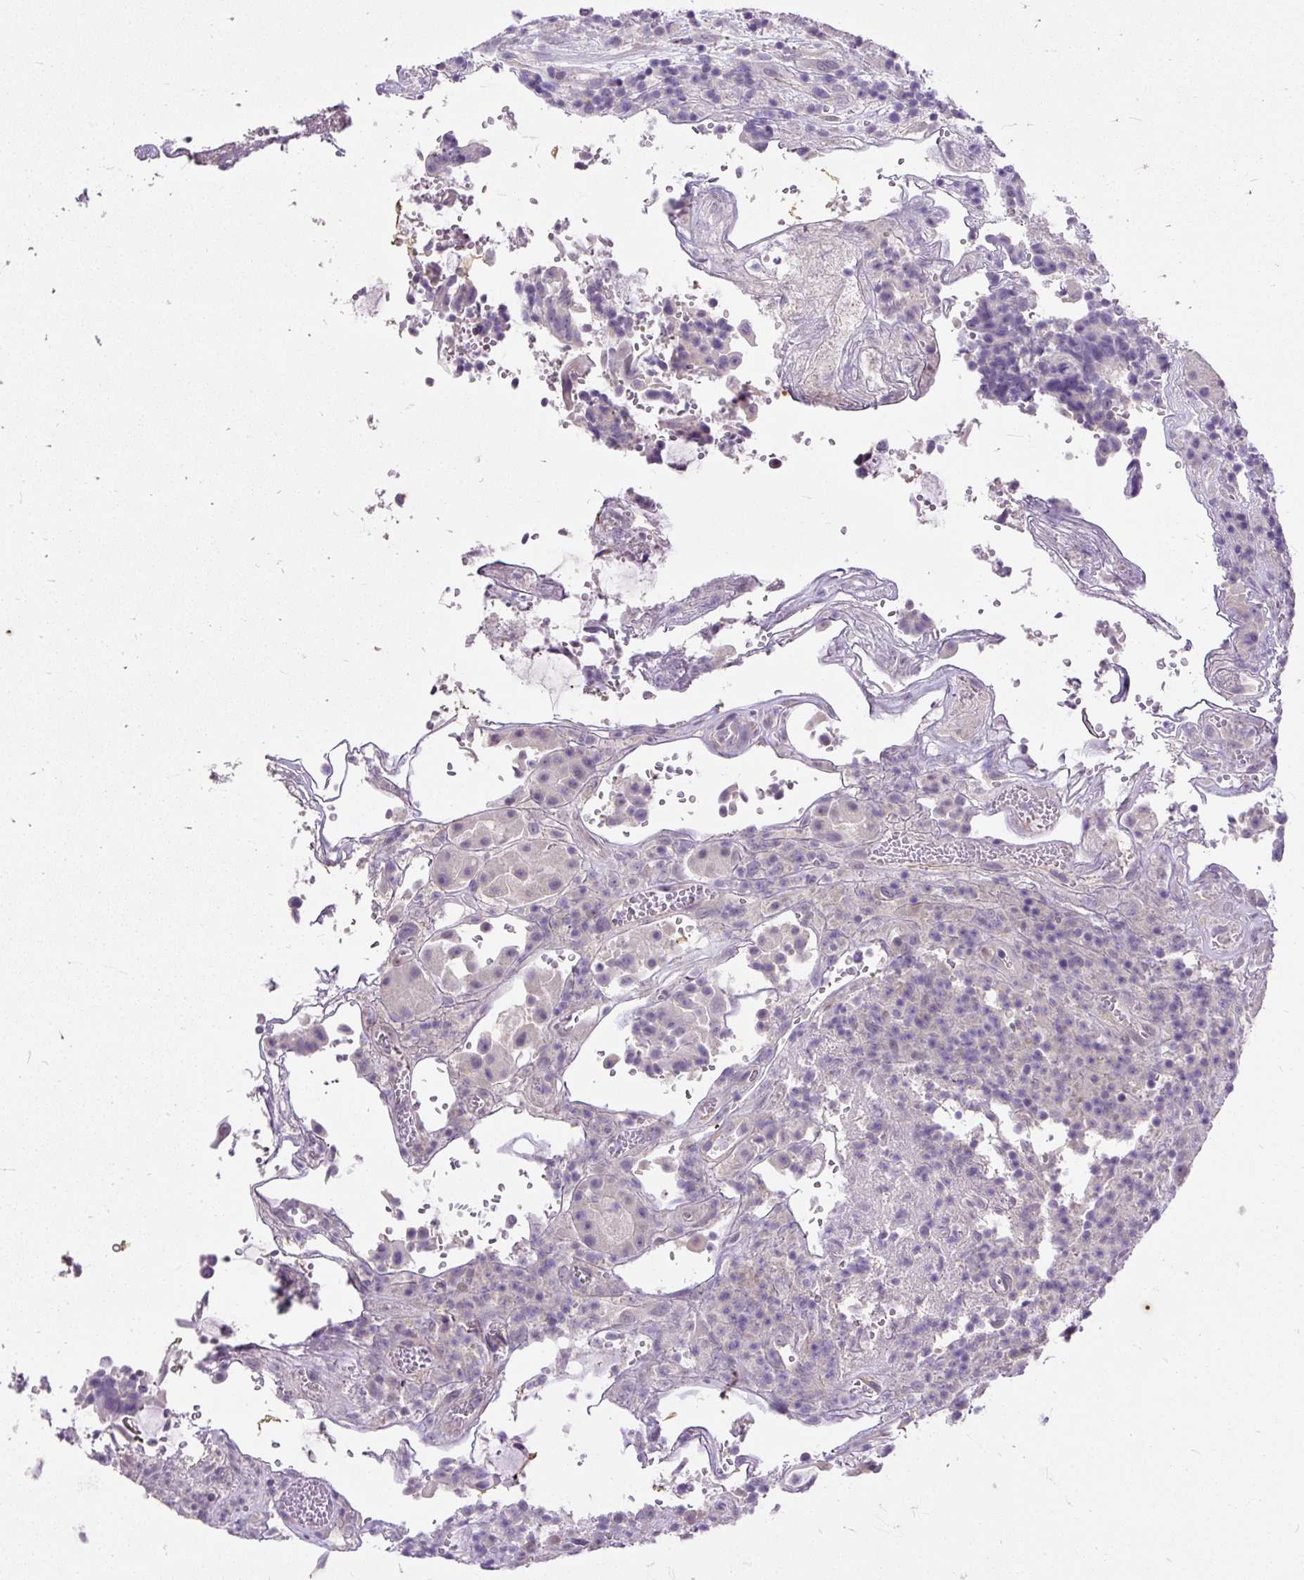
{"staining": {"intensity": "negative", "quantity": "none", "location": "none"}, "tissue": "colorectal cancer", "cell_type": "Tumor cells", "image_type": "cancer", "snomed": [{"axis": "morphology", "description": "Adenocarcinoma, NOS"}, {"axis": "topography", "description": "Rectum"}], "caption": "A photomicrograph of colorectal cancer (adenocarcinoma) stained for a protein displays no brown staining in tumor cells.", "gene": "KRTAP20-3", "patient": {"sex": "male", "age": 69}}